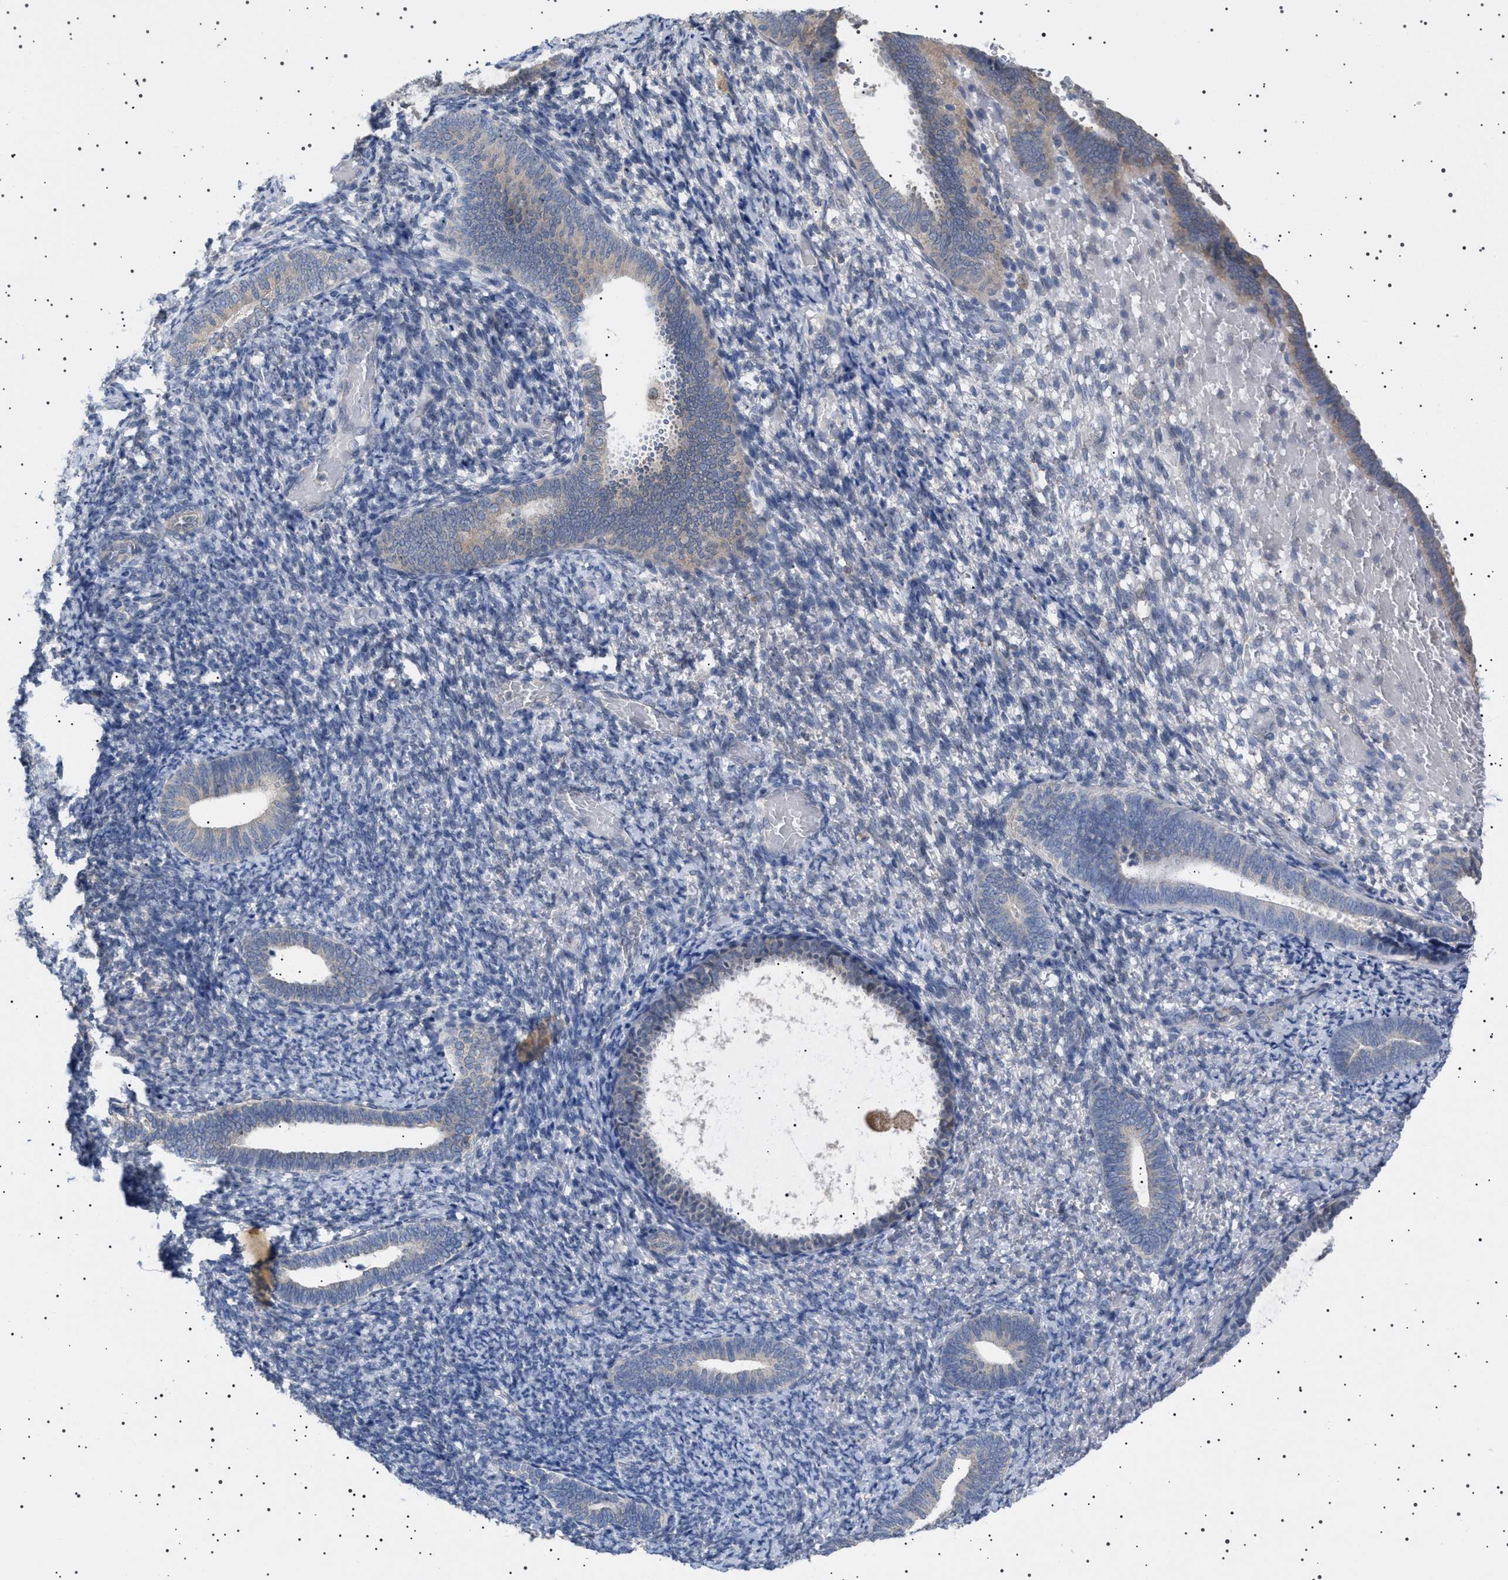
{"staining": {"intensity": "negative", "quantity": "none", "location": "none"}, "tissue": "endometrium", "cell_type": "Cells in endometrial stroma", "image_type": "normal", "snomed": [{"axis": "morphology", "description": "Normal tissue, NOS"}, {"axis": "topography", "description": "Endometrium"}], "caption": "Immunohistochemistry (IHC) histopathology image of benign endometrium: human endometrium stained with DAB (3,3'-diaminobenzidine) displays no significant protein staining in cells in endometrial stroma. (Brightfield microscopy of DAB (3,3'-diaminobenzidine) immunohistochemistry (IHC) at high magnification).", "gene": "NUP93", "patient": {"sex": "female", "age": 66}}